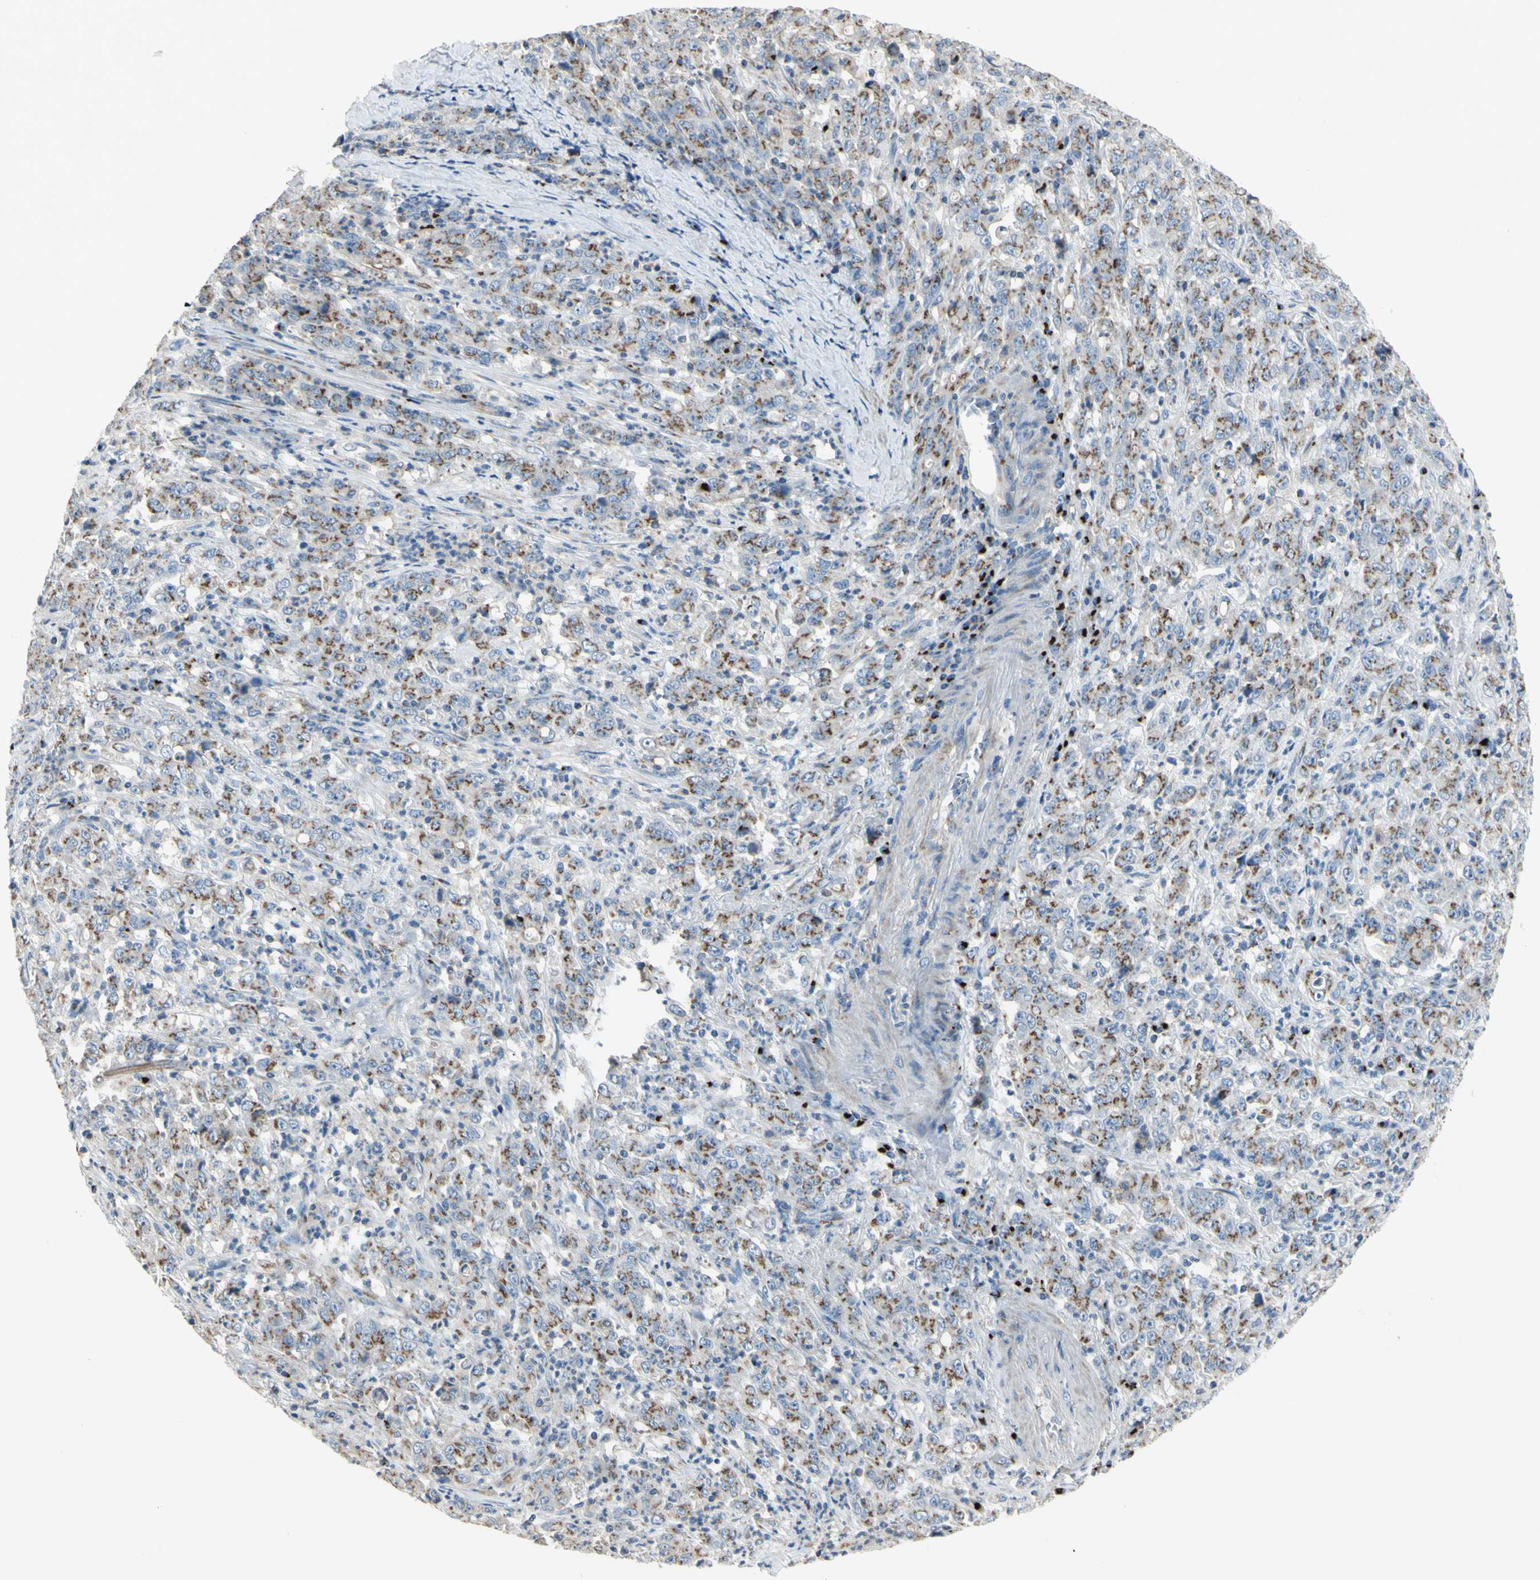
{"staining": {"intensity": "moderate", "quantity": "25%-75%", "location": "cytoplasmic/membranous"}, "tissue": "stomach cancer", "cell_type": "Tumor cells", "image_type": "cancer", "snomed": [{"axis": "morphology", "description": "Adenocarcinoma, NOS"}, {"axis": "topography", "description": "Stomach, lower"}], "caption": "Stomach cancer (adenocarcinoma) tissue displays moderate cytoplasmic/membranous staining in approximately 25%-75% of tumor cells, visualized by immunohistochemistry.", "gene": "B4GALT3", "patient": {"sex": "female", "age": 71}}